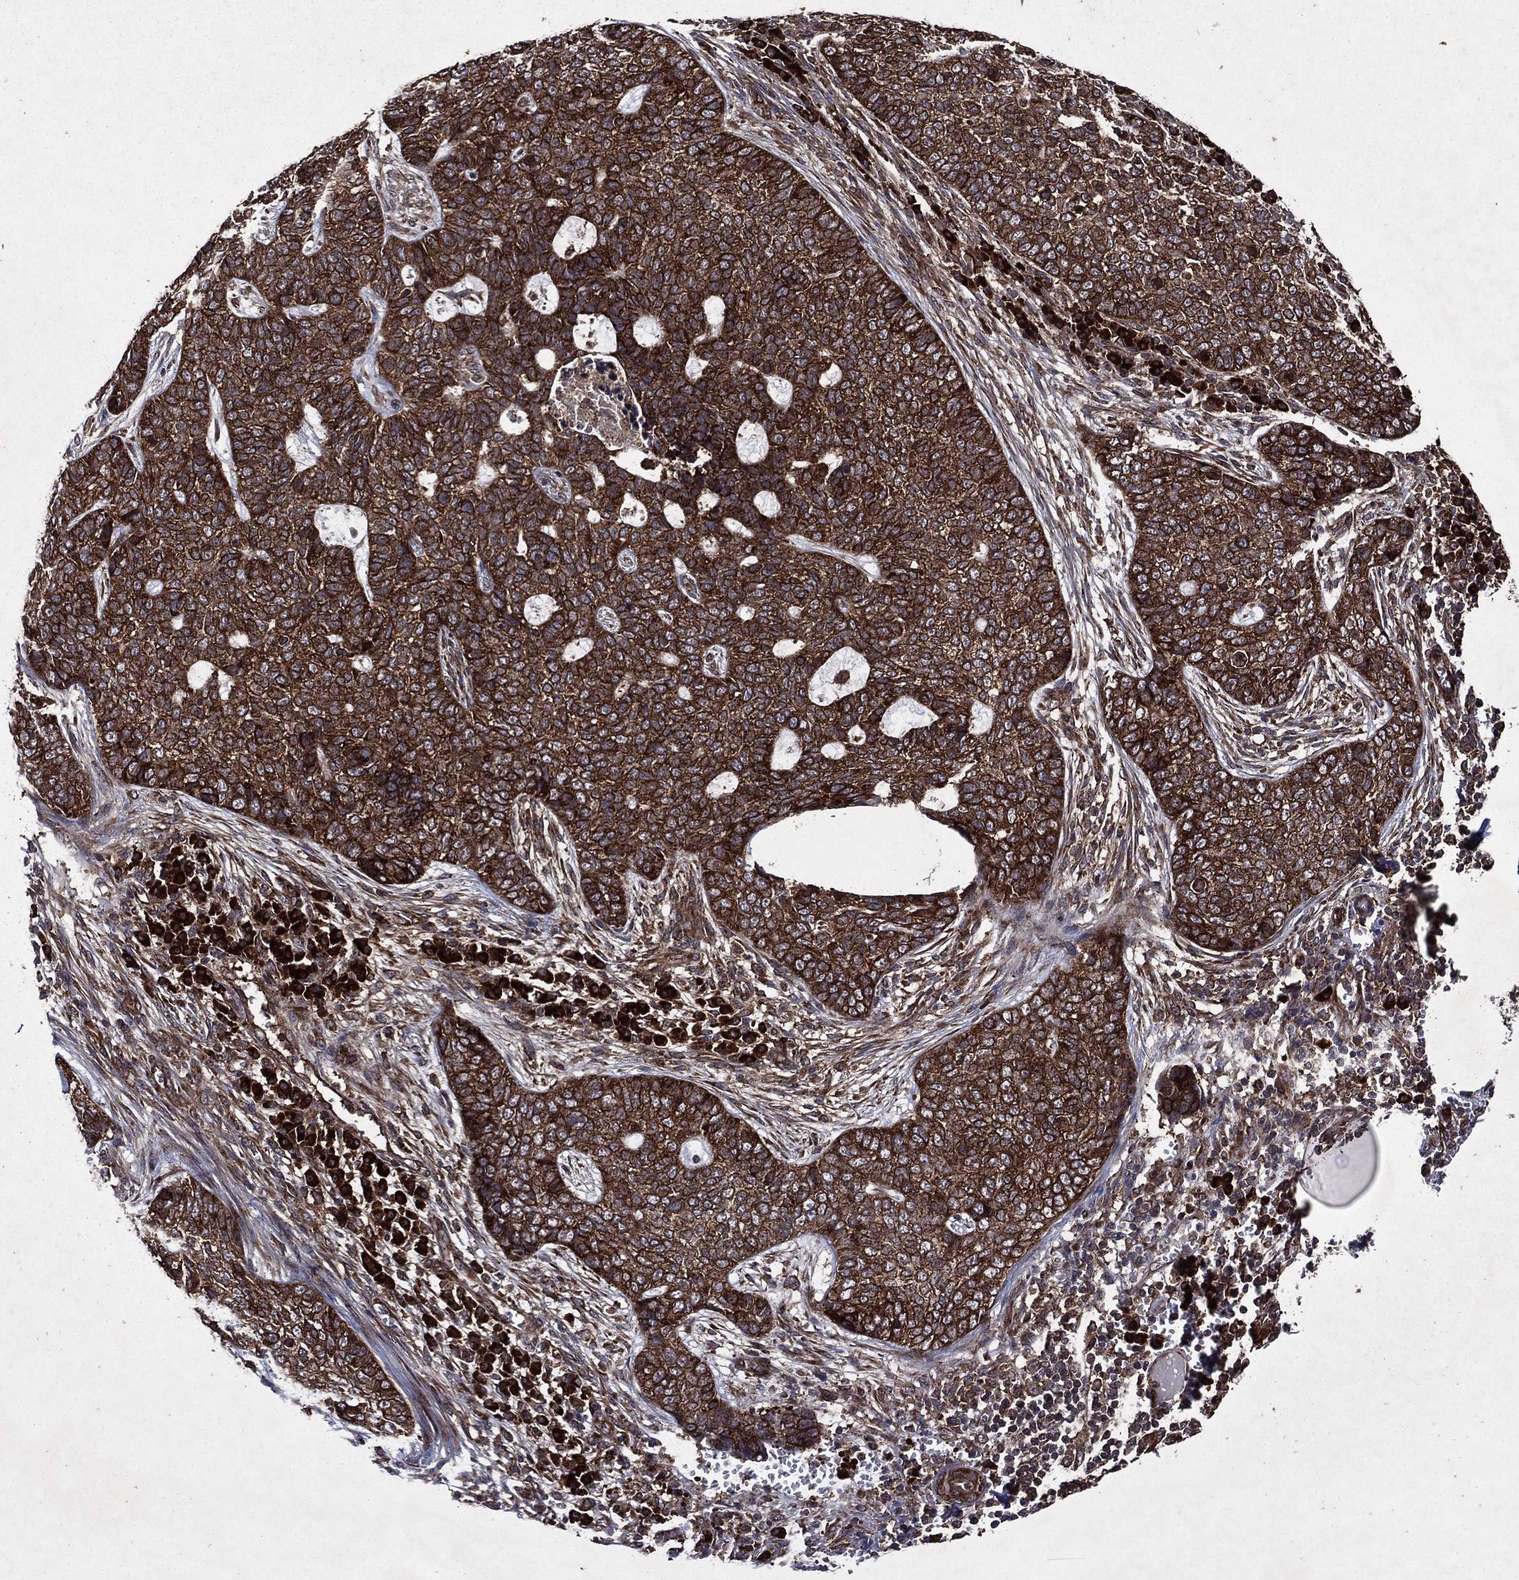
{"staining": {"intensity": "strong", "quantity": ">75%", "location": "cytoplasmic/membranous"}, "tissue": "skin cancer", "cell_type": "Tumor cells", "image_type": "cancer", "snomed": [{"axis": "morphology", "description": "Basal cell carcinoma"}, {"axis": "topography", "description": "Skin"}], "caption": "Immunohistochemistry of human basal cell carcinoma (skin) shows high levels of strong cytoplasmic/membranous expression in about >75% of tumor cells.", "gene": "EIF2B4", "patient": {"sex": "female", "age": 69}}